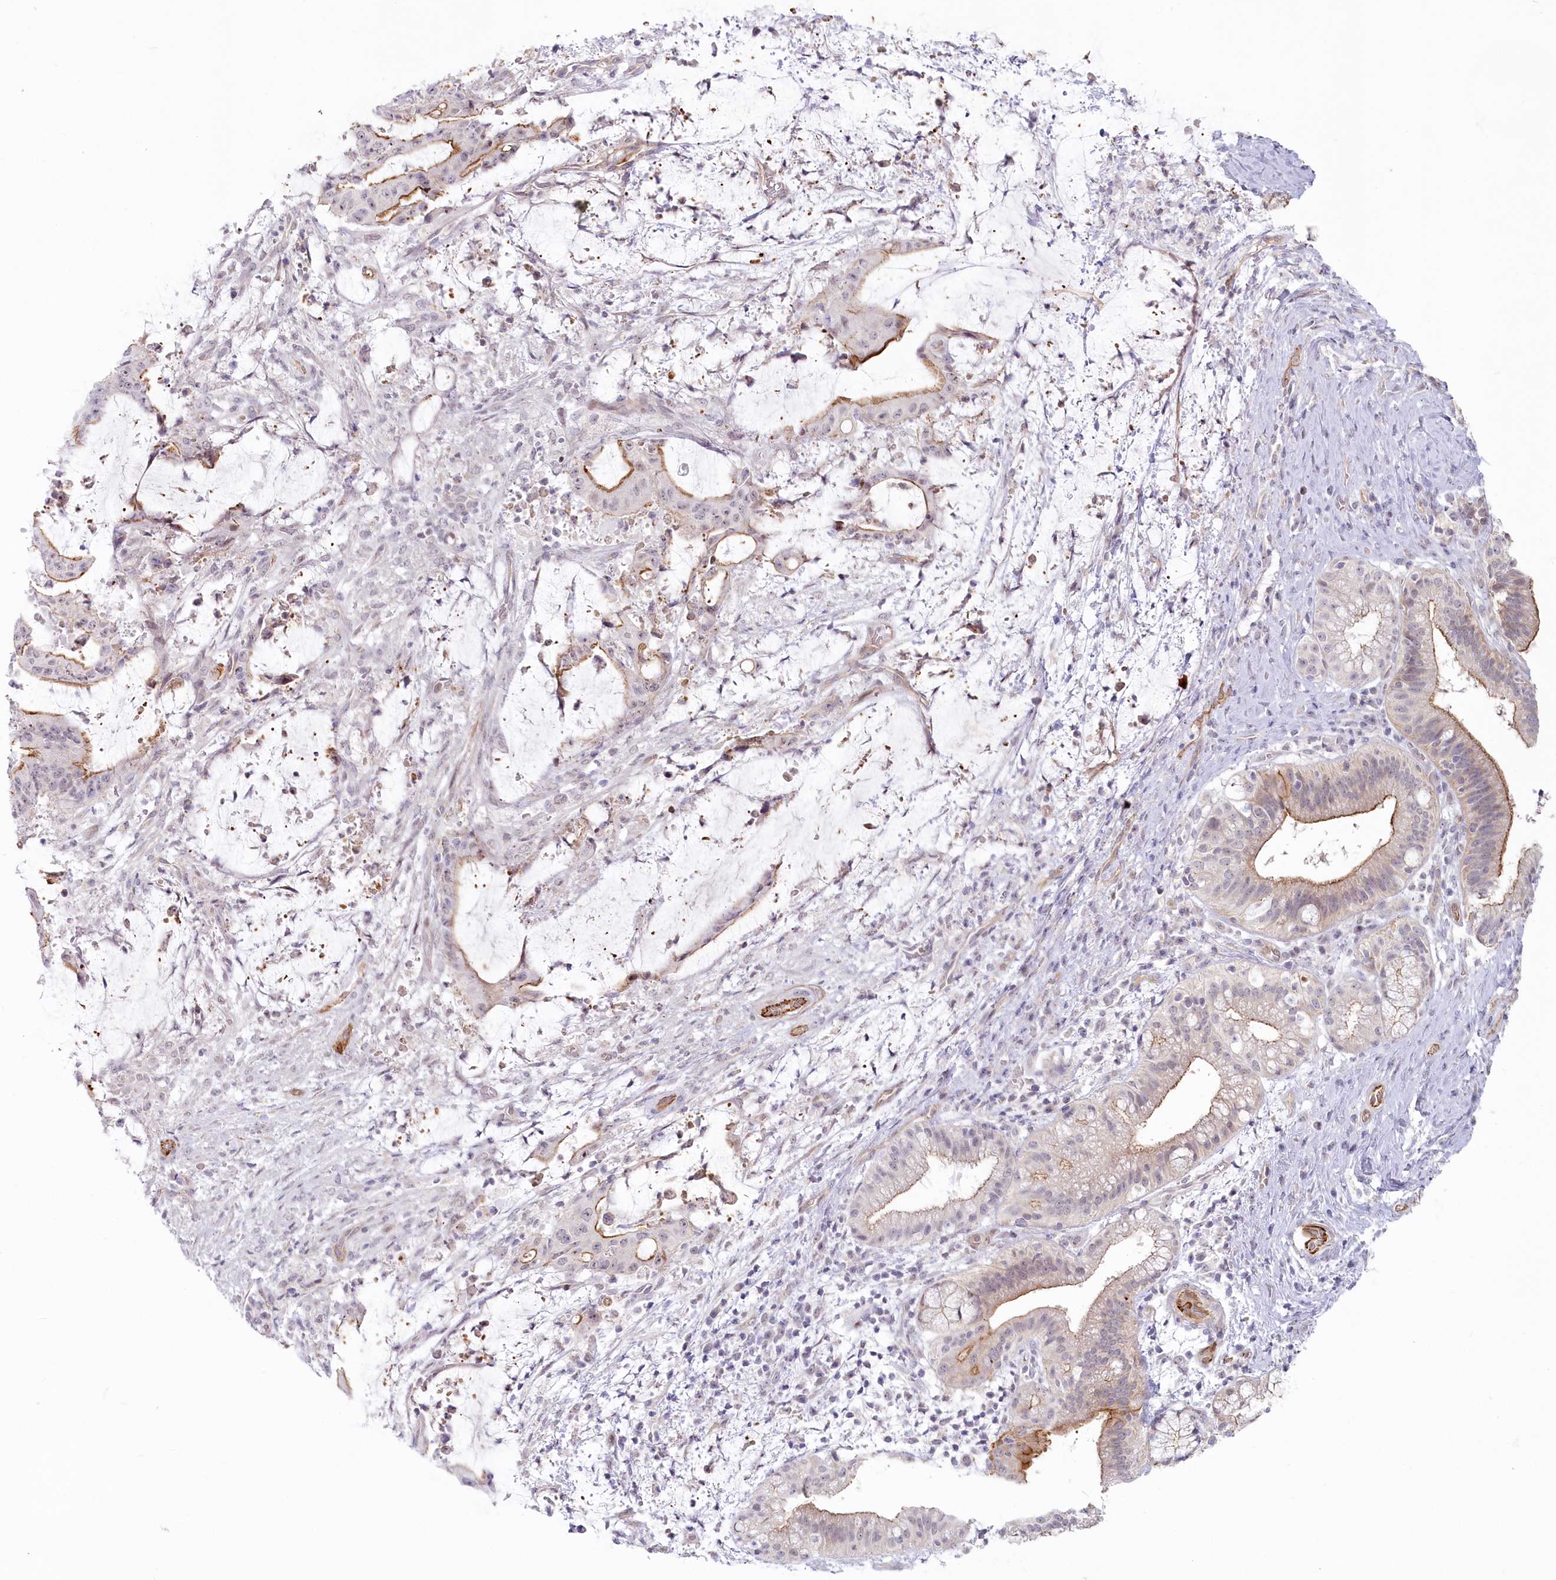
{"staining": {"intensity": "moderate", "quantity": "25%-75%", "location": "cytoplasmic/membranous,nuclear"}, "tissue": "liver cancer", "cell_type": "Tumor cells", "image_type": "cancer", "snomed": [{"axis": "morphology", "description": "Normal tissue, NOS"}, {"axis": "morphology", "description": "Cholangiocarcinoma"}, {"axis": "topography", "description": "Liver"}, {"axis": "topography", "description": "Peripheral nerve tissue"}], "caption": "Immunohistochemistry (DAB (3,3'-diaminobenzidine)) staining of liver cancer (cholangiocarcinoma) displays moderate cytoplasmic/membranous and nuclear protein positivity in about 25%-75% of tumor cells.", "gene": "ABHD8", "patient": {"sex": "female", "age": 73}}